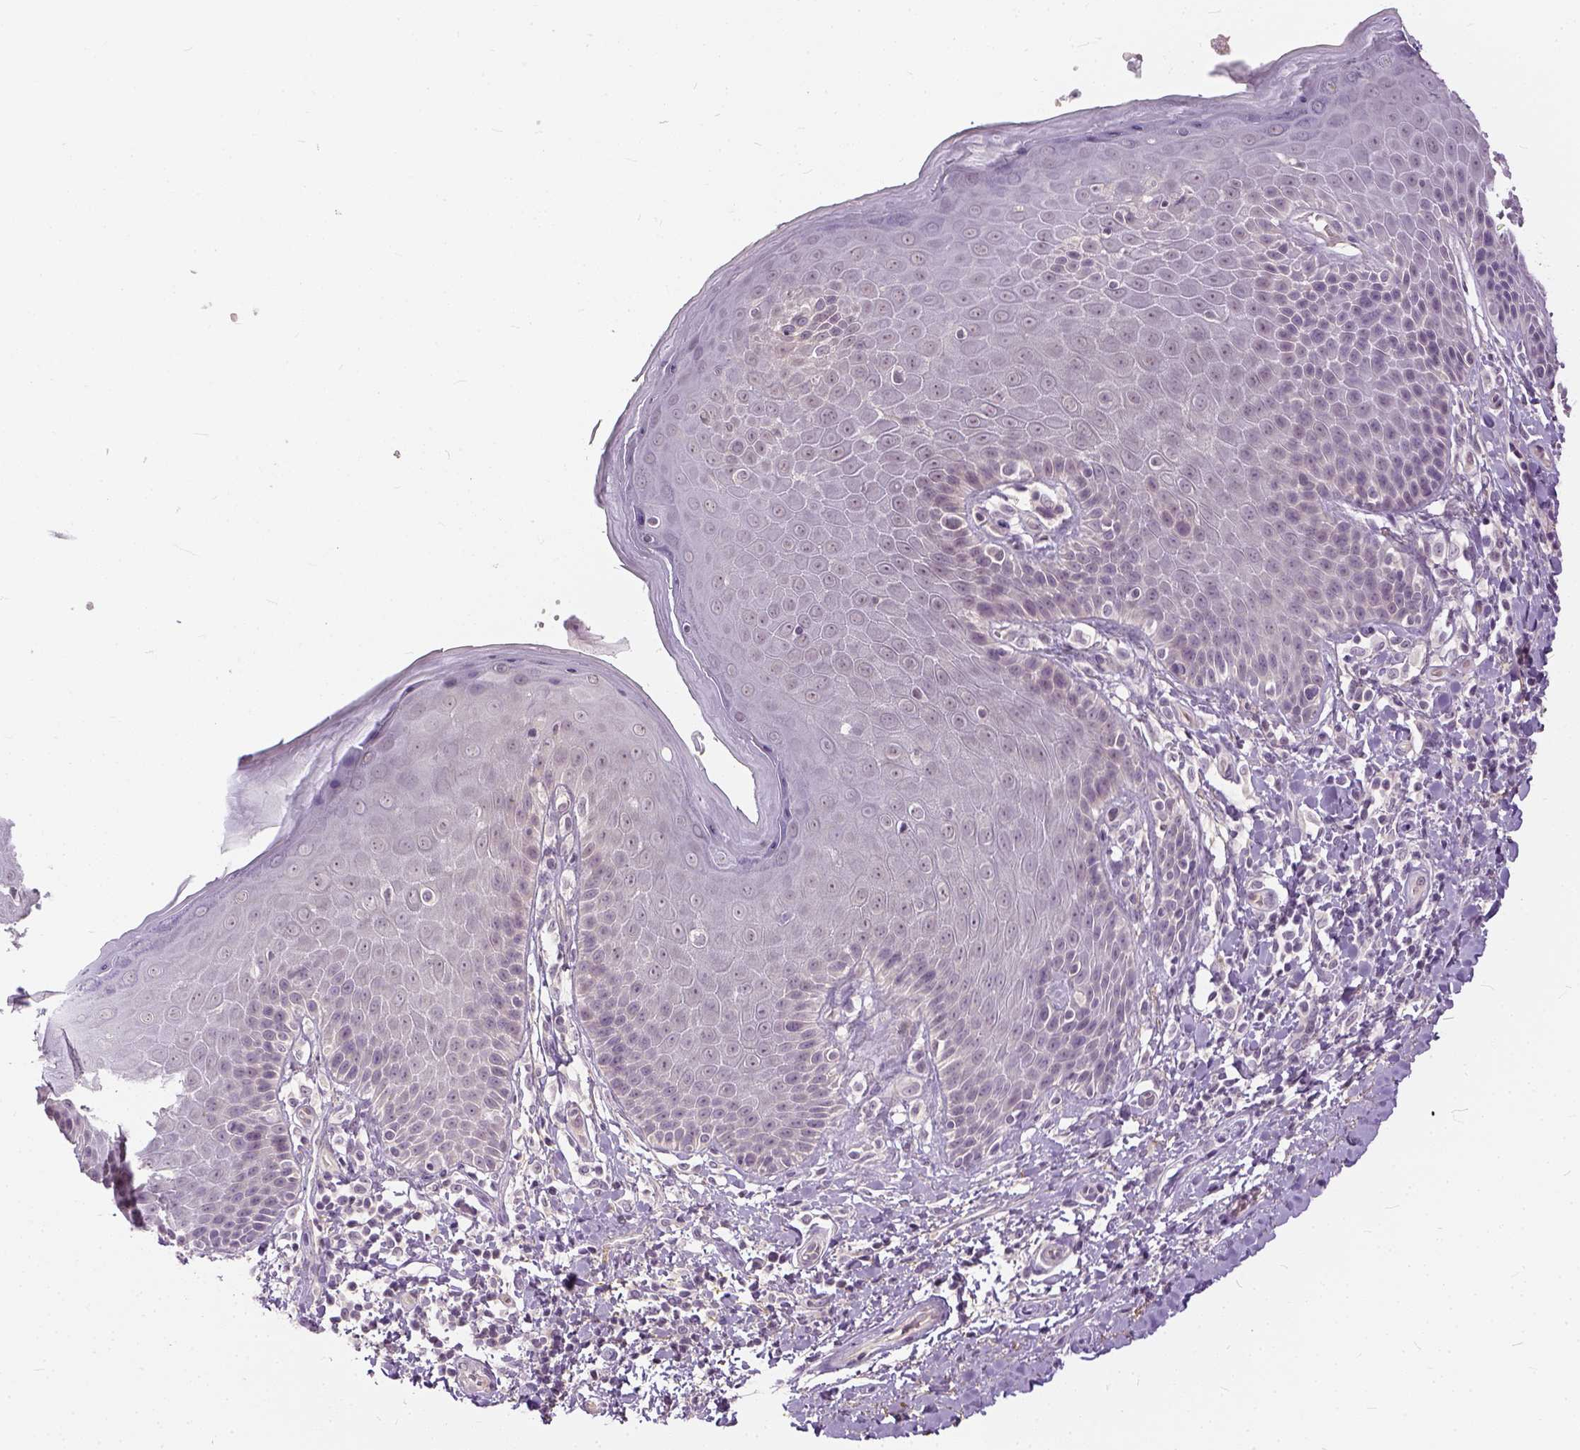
{"staining": {"intensity": "negative", "quantity": "none", "location": "none"}, "tissue": "skin", "cell_type": "Epidermal cells", "image_type": "normal", "snomed": [{"axis": "morphology", "description": "Normal tissue, NOS"}, {"axis": "topography", "description": "Anal"}, {"axis": "topography", "description": "Peripheral nerve tissue"}], "caption": "IHC histopathology image of benign skin stained for a protein (brown), which exhibits no staining in epidermal cells.", "gene": "ANO2", "patient": {"sex": "male", "age": 51}}